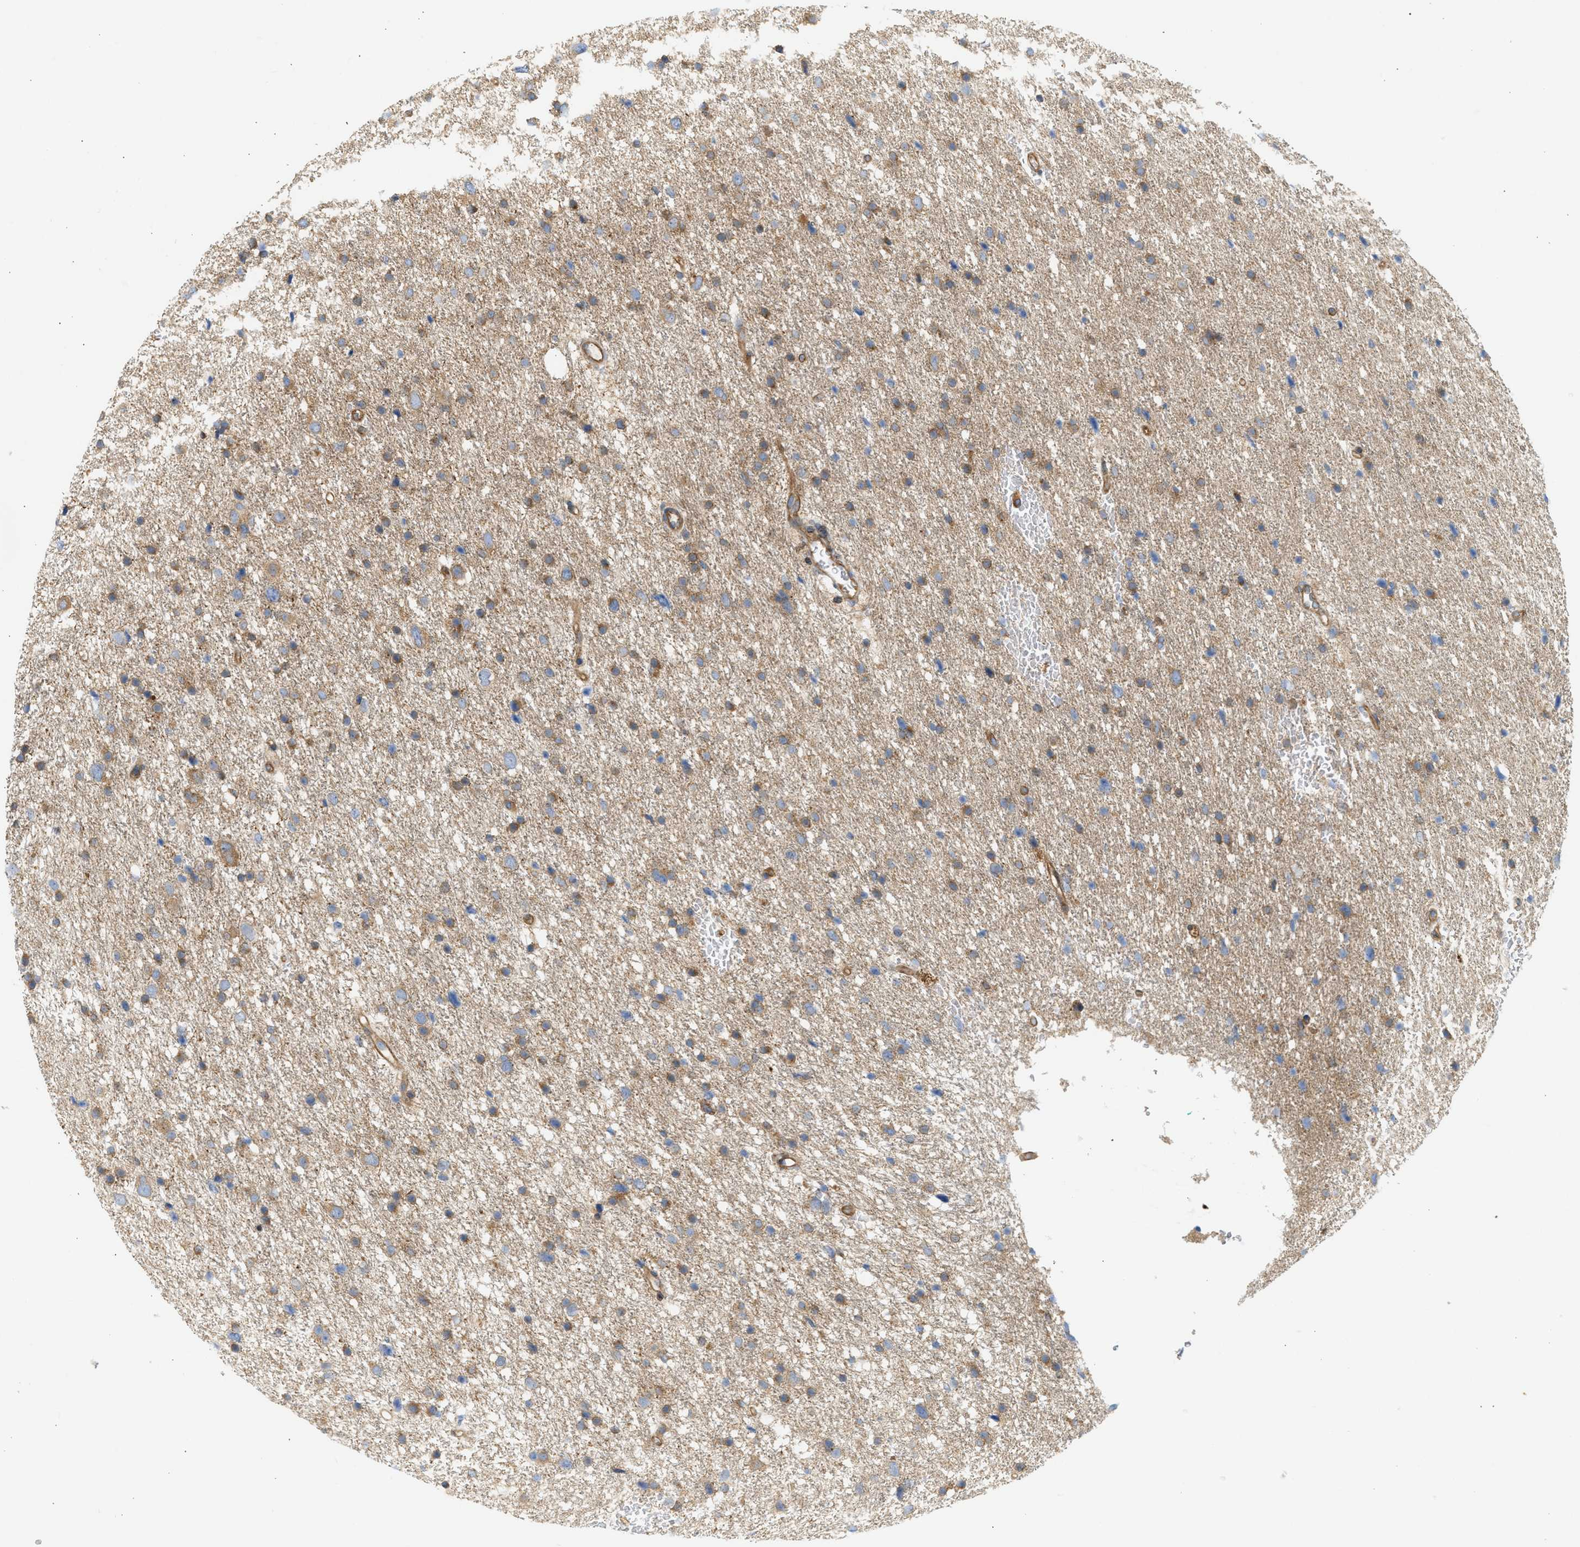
{"staining": {"intensity": "moderate", "quantity": ">75%", "location": "cytoplasmic/membranous"}, "tissue": "glioma", "cell_type": "Tumor cells", "image_type": "cancer", "snomed": [{"axis": "morphology", "description": "Glioma, malignant, Low grade"}, {"axis": "topography", "description": "Brain"}], "caption": "This histopathology image demonstrates immunohistochemistry (IHC) staining of glioma, with medium moderate cytoplasmic/membranous expression in approximately >75% of tumor cells.", "gene": "STRN", "patient": {"sex": "female", "age": 37}}